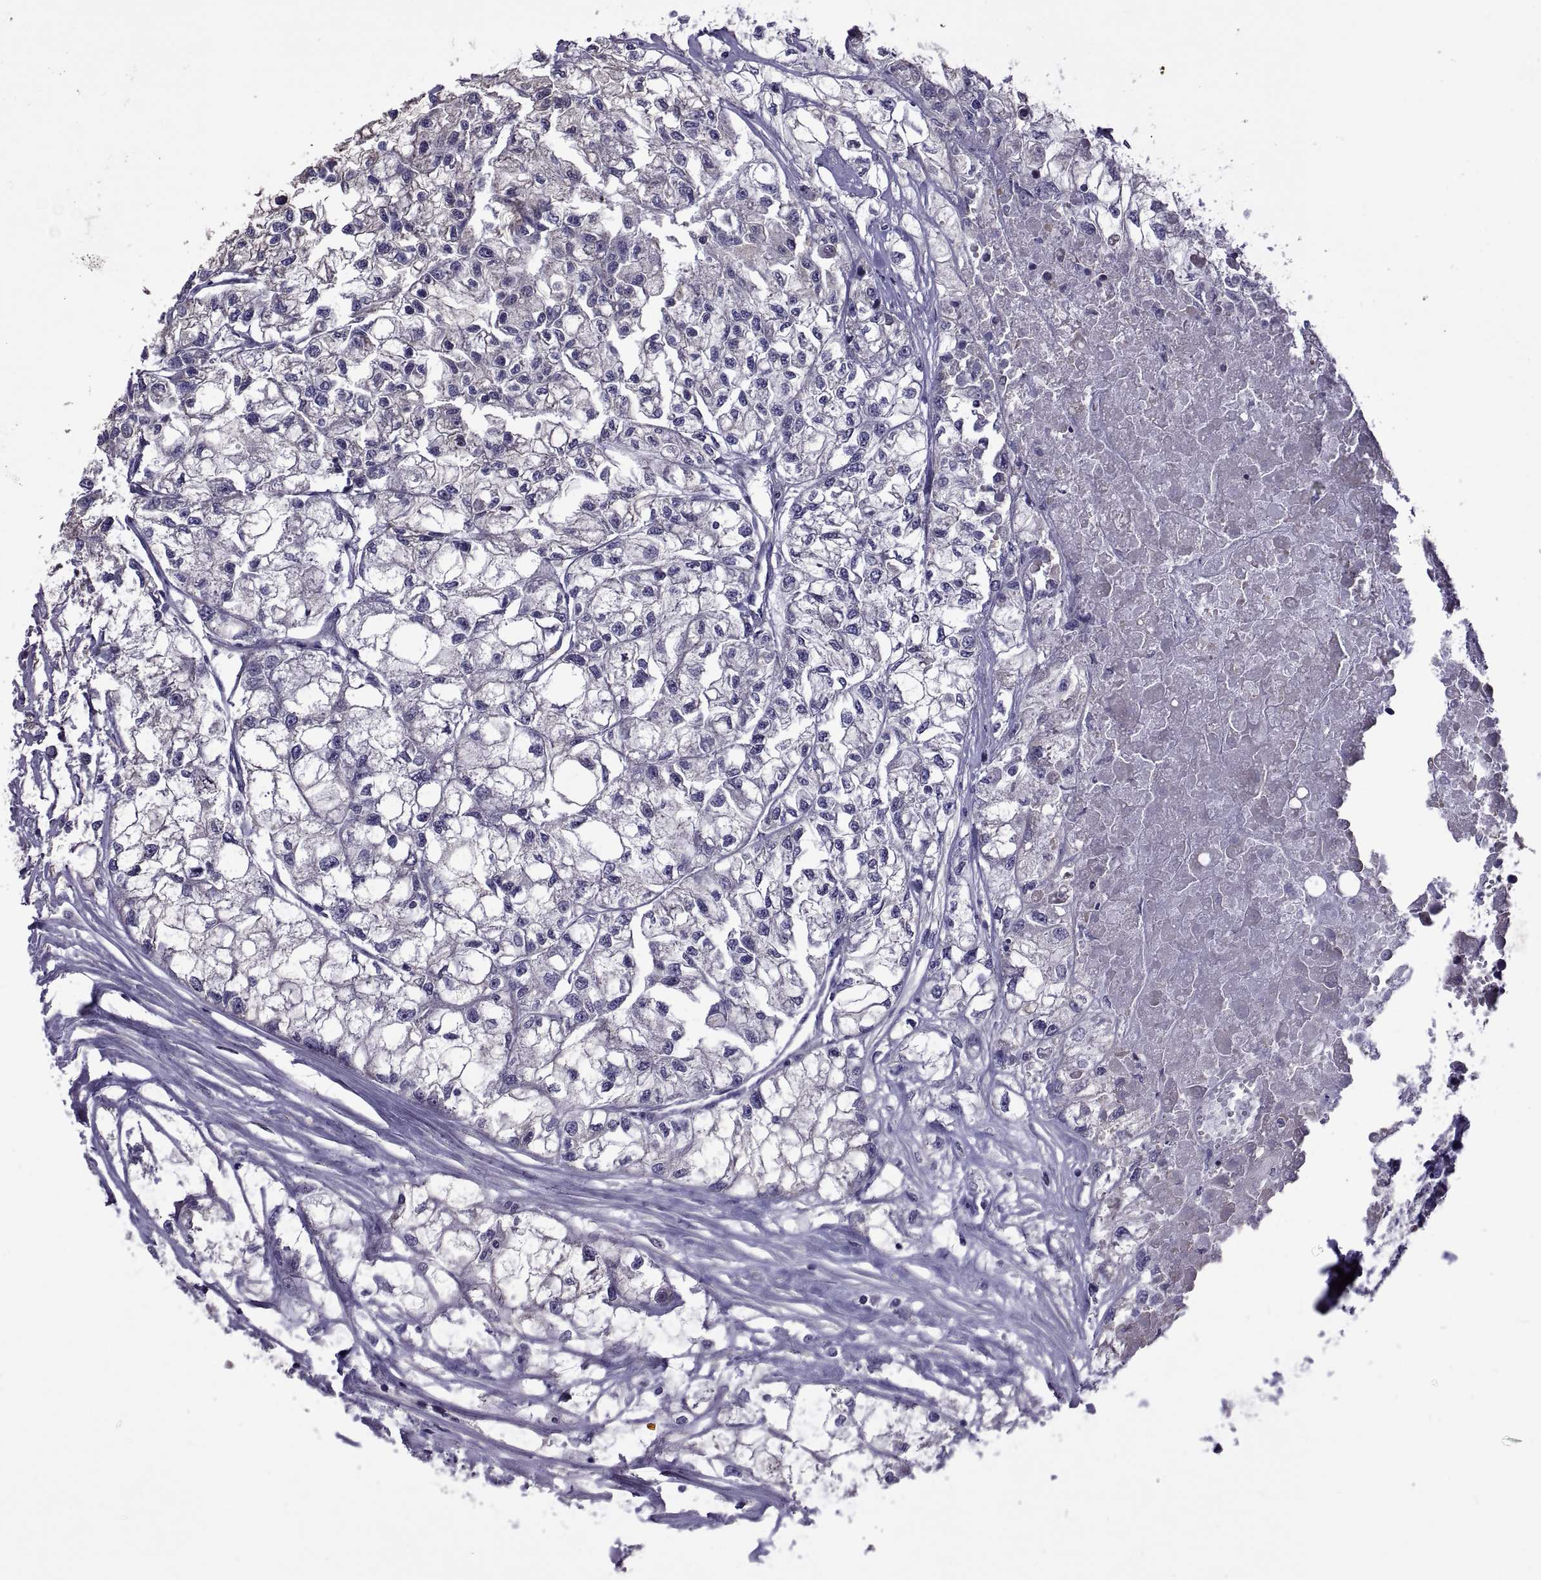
{"staining": {"intensity": "negative", "quantity": "none", "location": "none"}, "tissue": "renal cancer", "cell_type": "Tumor cells", "image_type": "cancer", "snomed": [{"axis": "morphology", "description": "Adenocarcinoma, NOS"}, {"axis": "topography", "description": "Kidney"}], "caption": "The immunohistochemistry (IHC) micrograph has no significant expression in tumor cells of renal adenocarcinoma tissue.", "gene": "TMC3", "patient": {"sex": "male", "age": 56}}